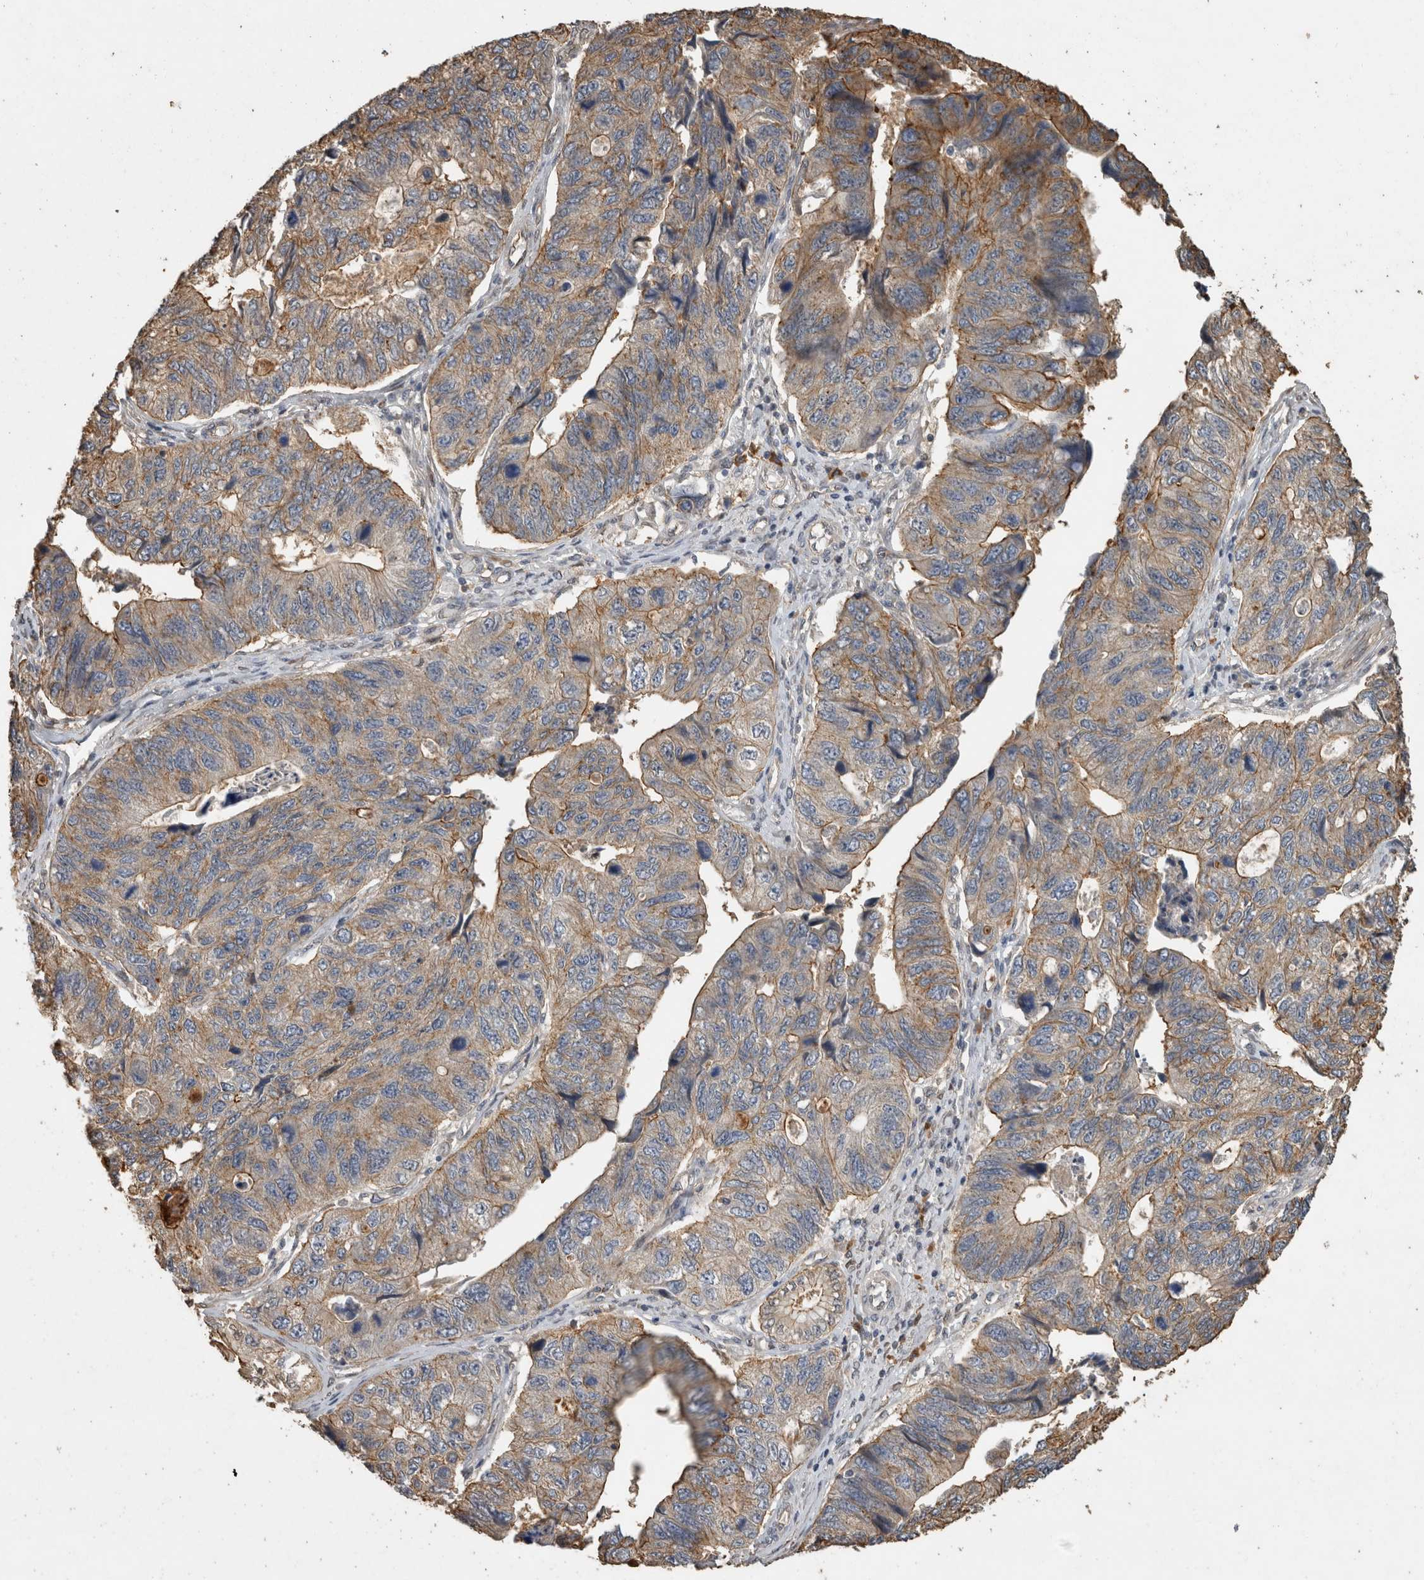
{"staining": {"intensity": "moderate", "quantity": "25%-75%", "location": "cytoplasmic/membranous"}, "tissue": "stomach cancer", "cell_type": "Tumor cells", "image_type": "cancer", "snomed": [{"axis": "morphology", "description": "Adenocarcinoma, NOS"}, {"axis": "topography", "description": "Stomach"}], "caption": "IHC micrograph of neoplastic tissue: adenocarcinoma (stomach) stained using immunohistochemistry (IHC) demonstrates medium levels of moderate protein expression localized specifically in the cytoplasmic/membranous of tumor cells, appearing as a cytoplasmic/membranous brown color.", "gene": "RHPN1", "patient": {"sex": "male", "age": 59}}